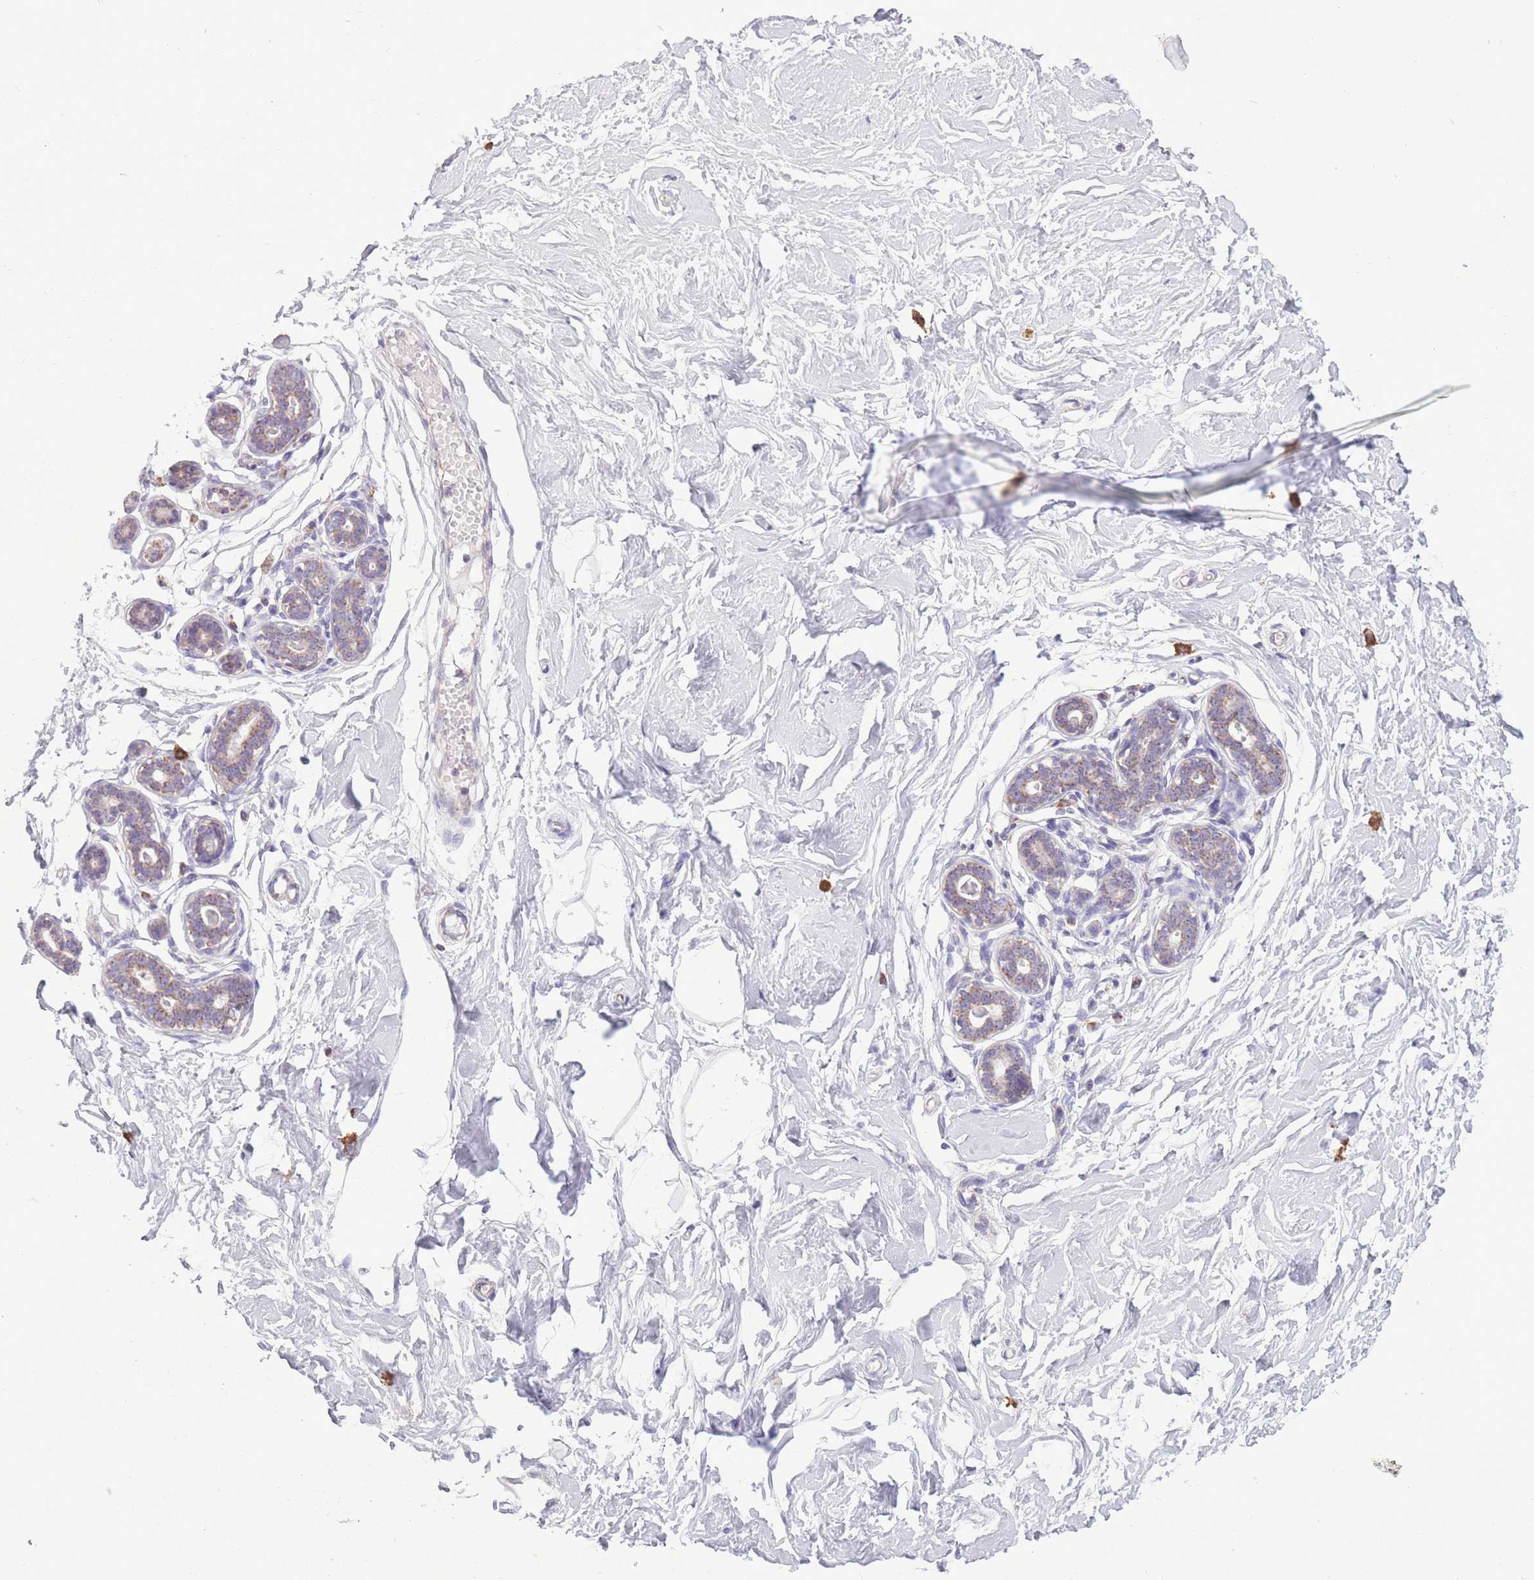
{"staining": {"intensity": "negative", "quantity": "none", "location": "none"}, "tissue": "breast", "cell_type": "Adipocytes", "image_type": "normal", "snomed": [{"axis": "morphology", "description": "Normal tissue, NOS"}, {"axis": "morphology", "description": "Adenoma, NOS"}, {"axis": "topography", "description": "Breast"}], "caption": "Benign breast was stained to show a protein in brown. There is no significant positivity in adipocytes.", "gene": "PDHA1", "patient": {"sex": "female", "age": 23}}